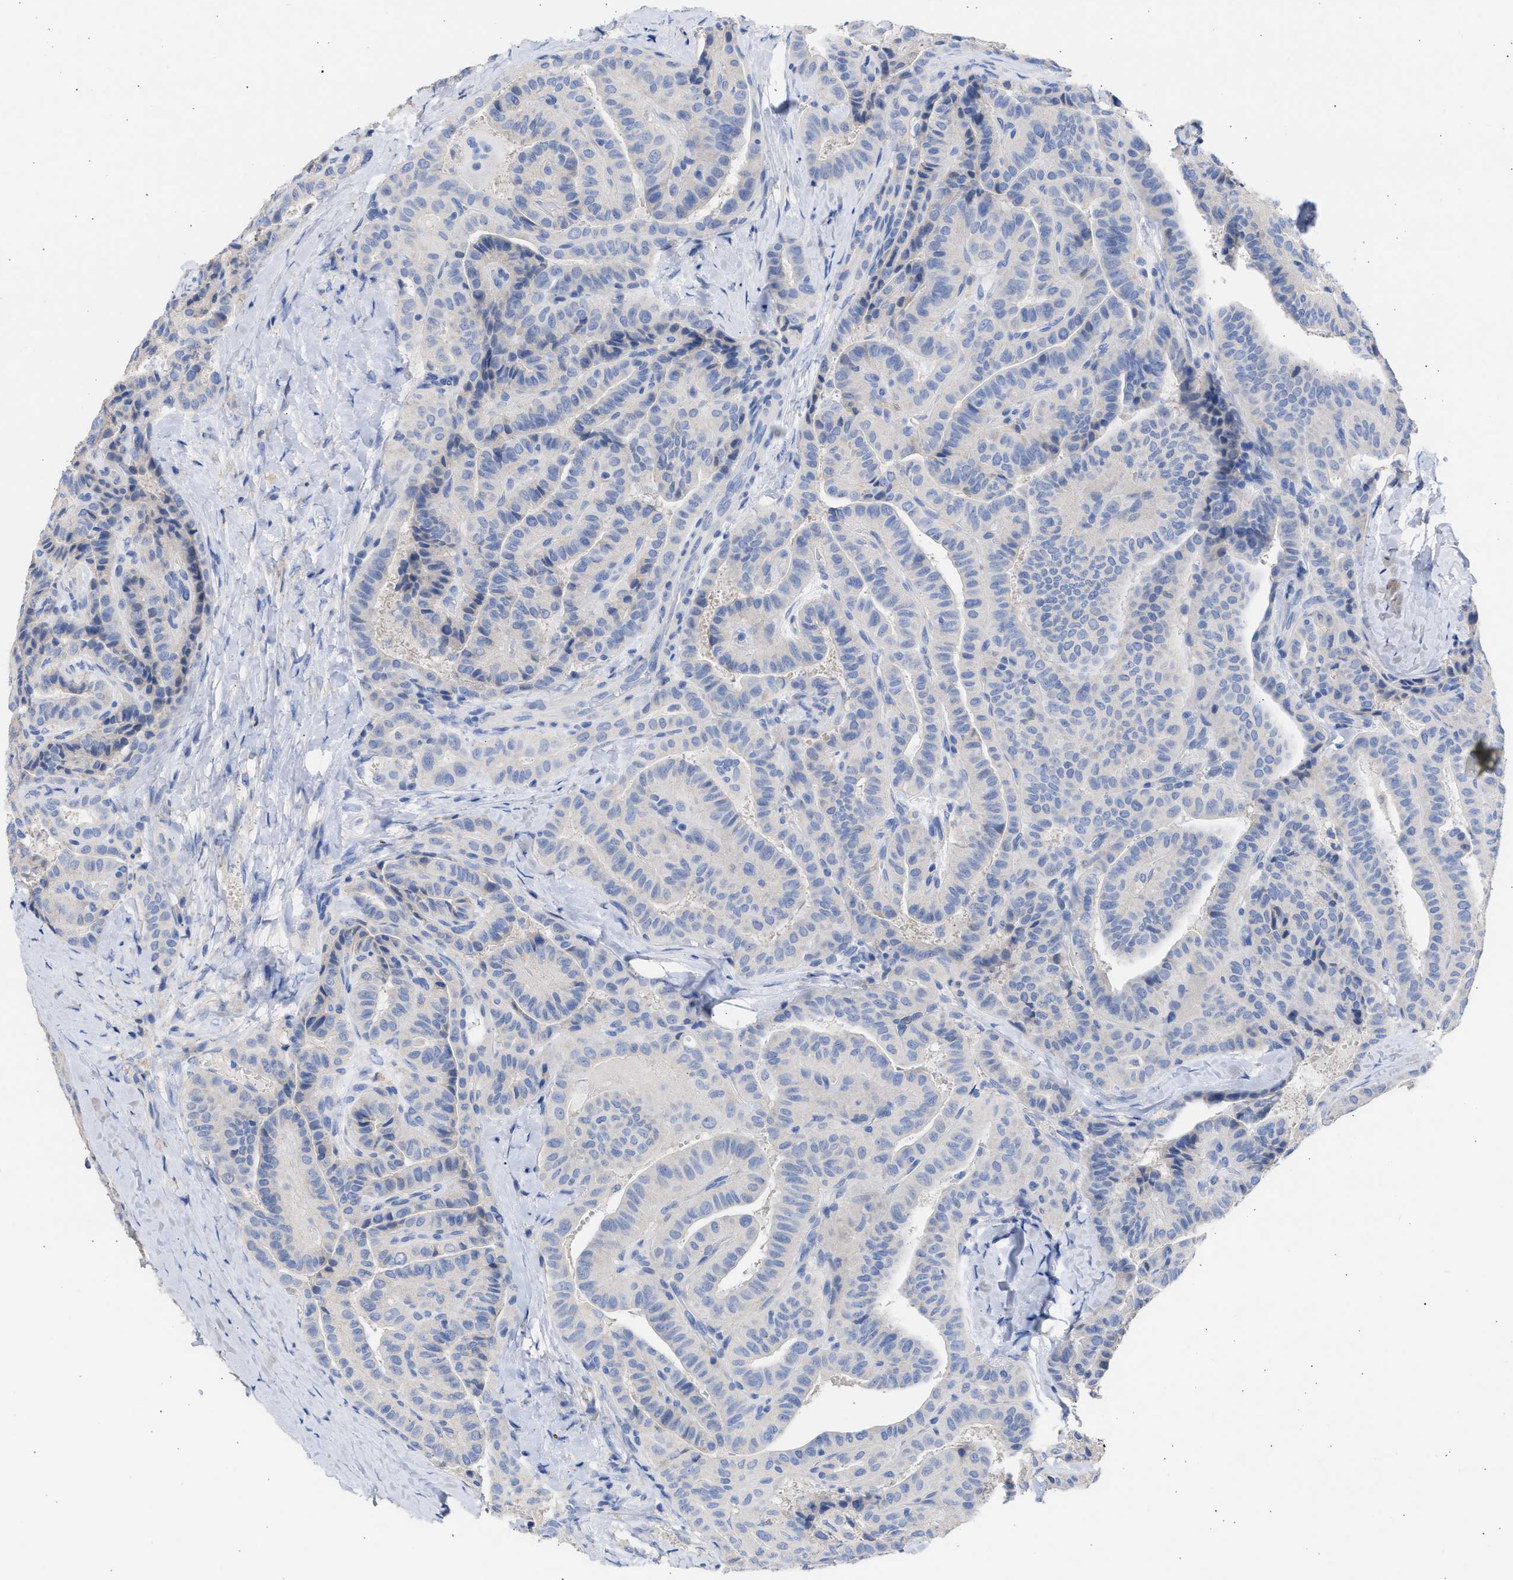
{"staining": {"intensity": "negative", "quantity": "none", "location": "none"}, "tissue": "thyroid cancer", "cell_type": "Tumor cells", "image_type": "cancer", "snomed": [{"axis": "morphology", "description": "Papillary adenocarcinoma, NOS"}, {"axis": "topography", "description": "Thyroid gland"}], "caption": "Protein analysis of papillary adenocarcinoma (thyroid) demonstrates no significant staining in tumor cells.", "gene": "RSPH1", "patient": {"sex": "male", "age": 77}}